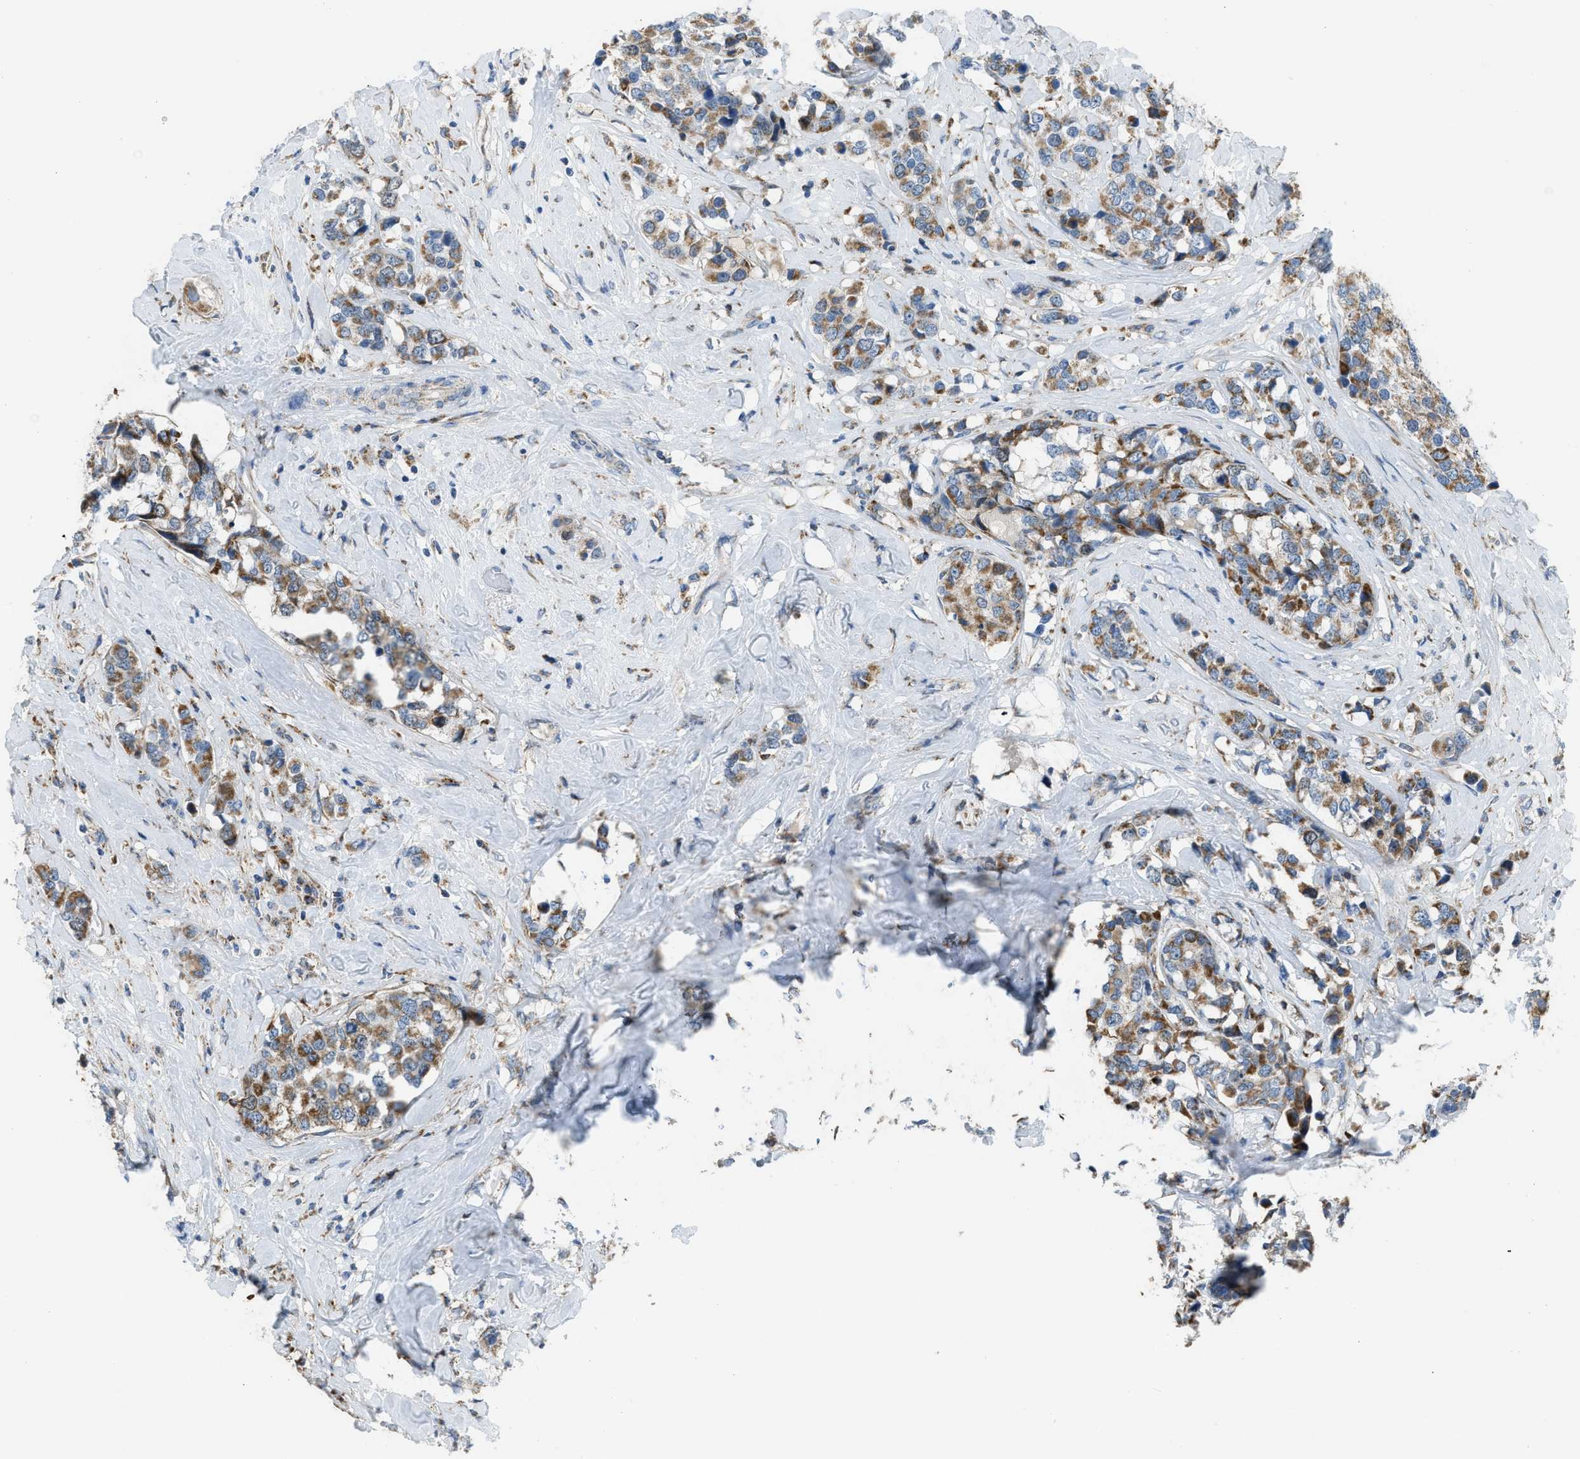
{"staining": {"intensity": "moderate", "quantity": ">75%", "location": "cytoplasmic/membranous"}, "tissue": "breast cancer", "cell_type": "Tumor cells", "image_type": "cancer", "snomed": [{"axis": "morphology", "description": "Lobular carcinoma"}, {"axis": "topography", "description": "Breast"}], "caption": "Brown immunohistochemical staining in human lobular carcinoma (breast) reveals moderate cytoplasmic/membranous positivity in about >75% of tumor cells. (Stains: DAB in brown, nuclei in blue, Microscopy: brightfield microscopy at high magnification).", "gene": "SMIM20", "patient": {"sex": "female", "age": 59}}